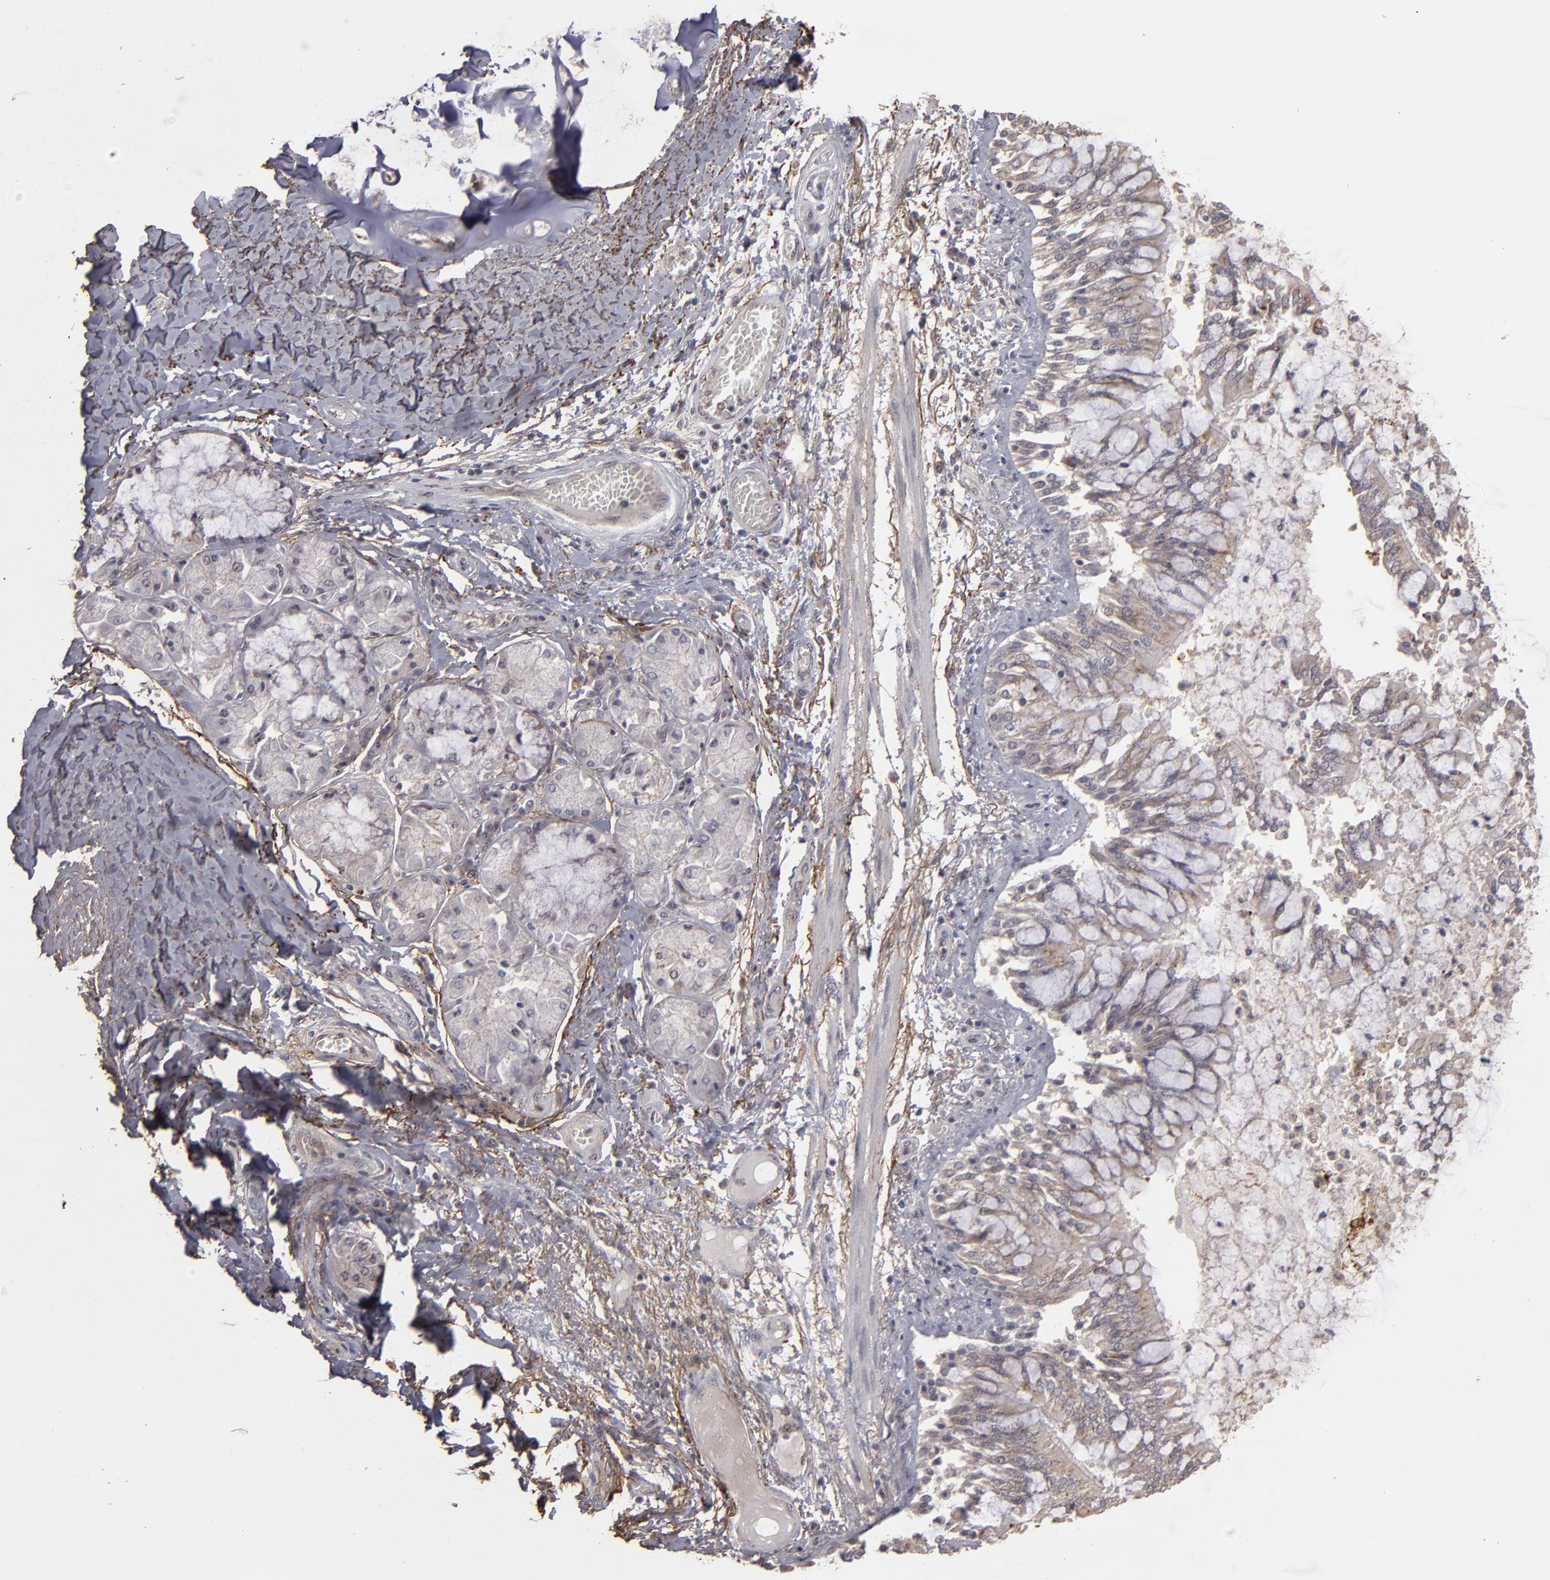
{"staining": {"intensity": "moderate", "quantity": ">75%", "location": "cytoplasmic/membranous"}, "tissue": "bronchus", "cell_type": "Respiratory epithelial cells", "image_type": "normal", "snomed": [{"axis": "morphology", "description": "Normal tissue, NOS"}, {"axis": "topography", "description": "Cartilage tissue"}, {"axis": "topography", "description": "Bronchus"}, {"axis": "topography", "description": "Lung"}], "caption": "The micrograph shows staining of unremarkable bronchus, revealing moderate cytoplasmic/membranous protein expression (brown color) within respiratory epithelial cells. (DAB (3,3'-diaminobenzidine) IHC, brown staining for protein, blue staining for nuclei).", "gene": "CD55", "patient": {"sex": "female", "age": 49}}